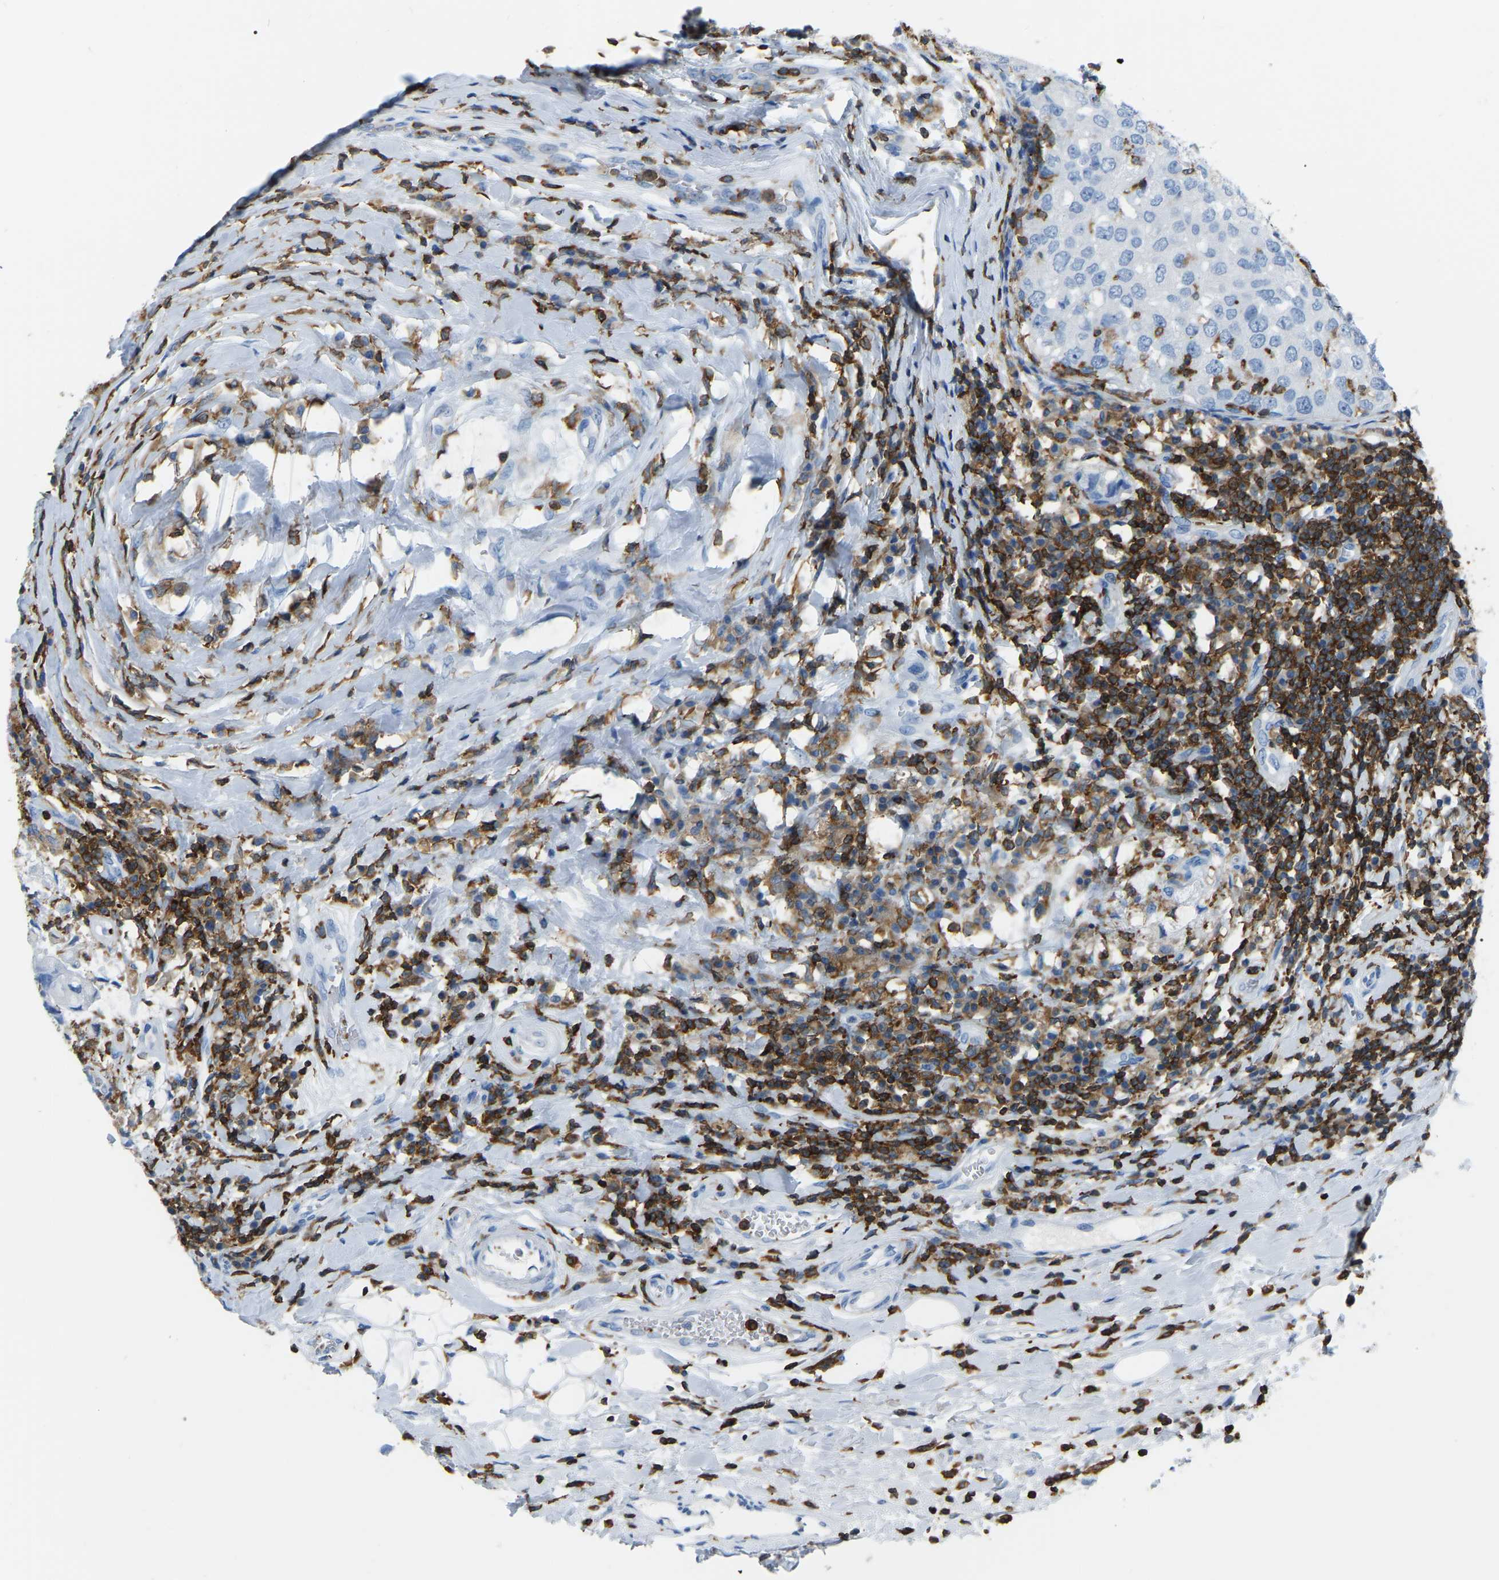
{"staining": {"intensity": "negative", "quantity": "none", "location": "none"}, "tissue": "breast cancer", "cell_type": "Tumor cells", "image_type": "cancer", "snomed": [{"axis": "morphology", "description": "Duct carcinoma"}, {"axis": "topography", "description": "Breast"}], "caption": "The immunohistochemistry photomicrograph has no significant positivity in tumor cells of breast cancer tissue. Brightfield microscopy of IHC stained with DAB (brown) and hematoxylin (blue), captured at high magnification.", "gene": "ARHGAP45", "patient": {"sex": "female", "age": 27}}